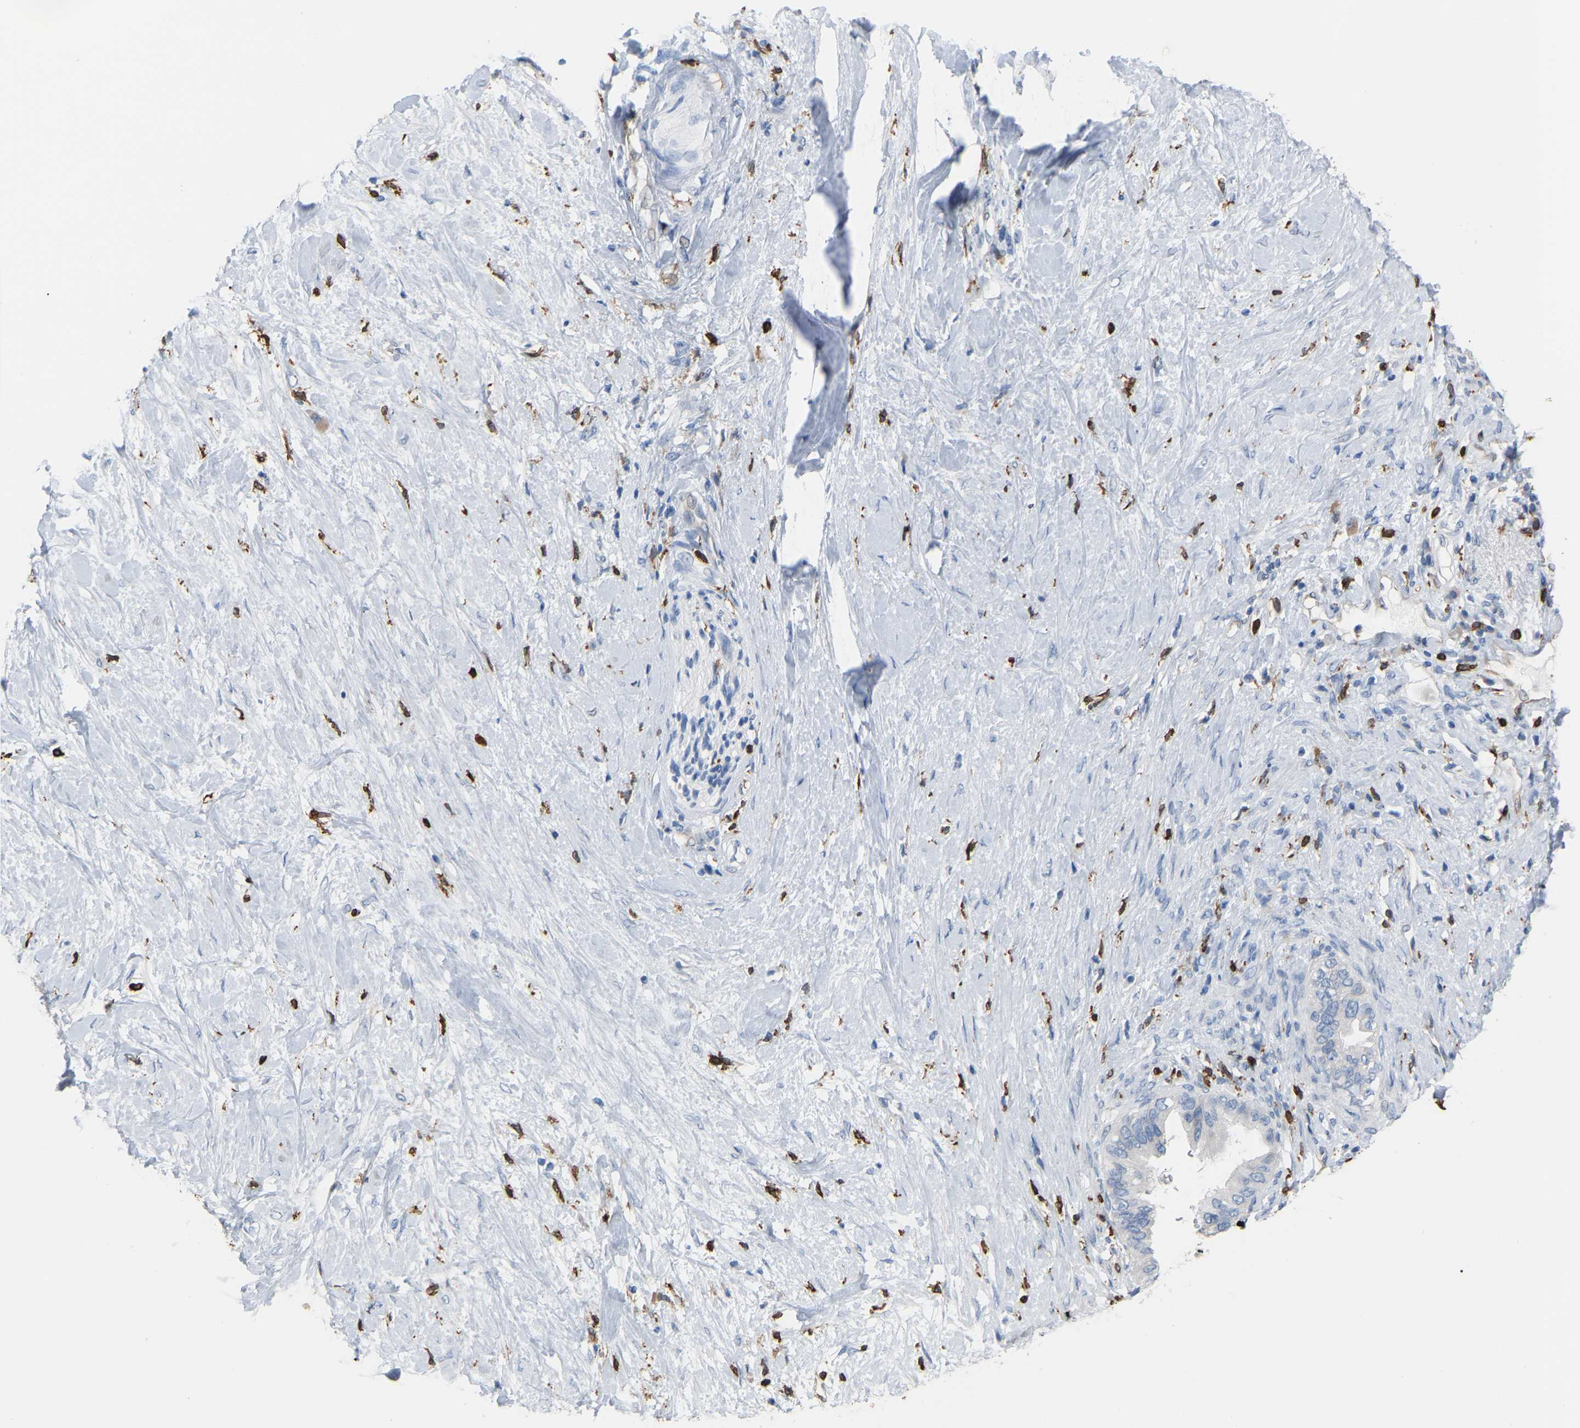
{"staining": {"intensity": "negative", "quantity": "none", "location": "none"}, "tissue": "pancreatic cancer", "cell_type": "Tumor cells", "image_type": "cancer", "snomed": [{"axis": "morphology", "description": "Adenocarcinoma, NOS"}, {"axis": "topography", "description": "Pancreas"}], "caption": "IHC image of neoplastic tissue: human pancreatic adenocarcinoma stained with DAB (3,3'-diaminobenzidine) shows no significant protein staining in tumor cells.", "gene": "PTGS1", "patient": {"sex": "female", "age": 56}}